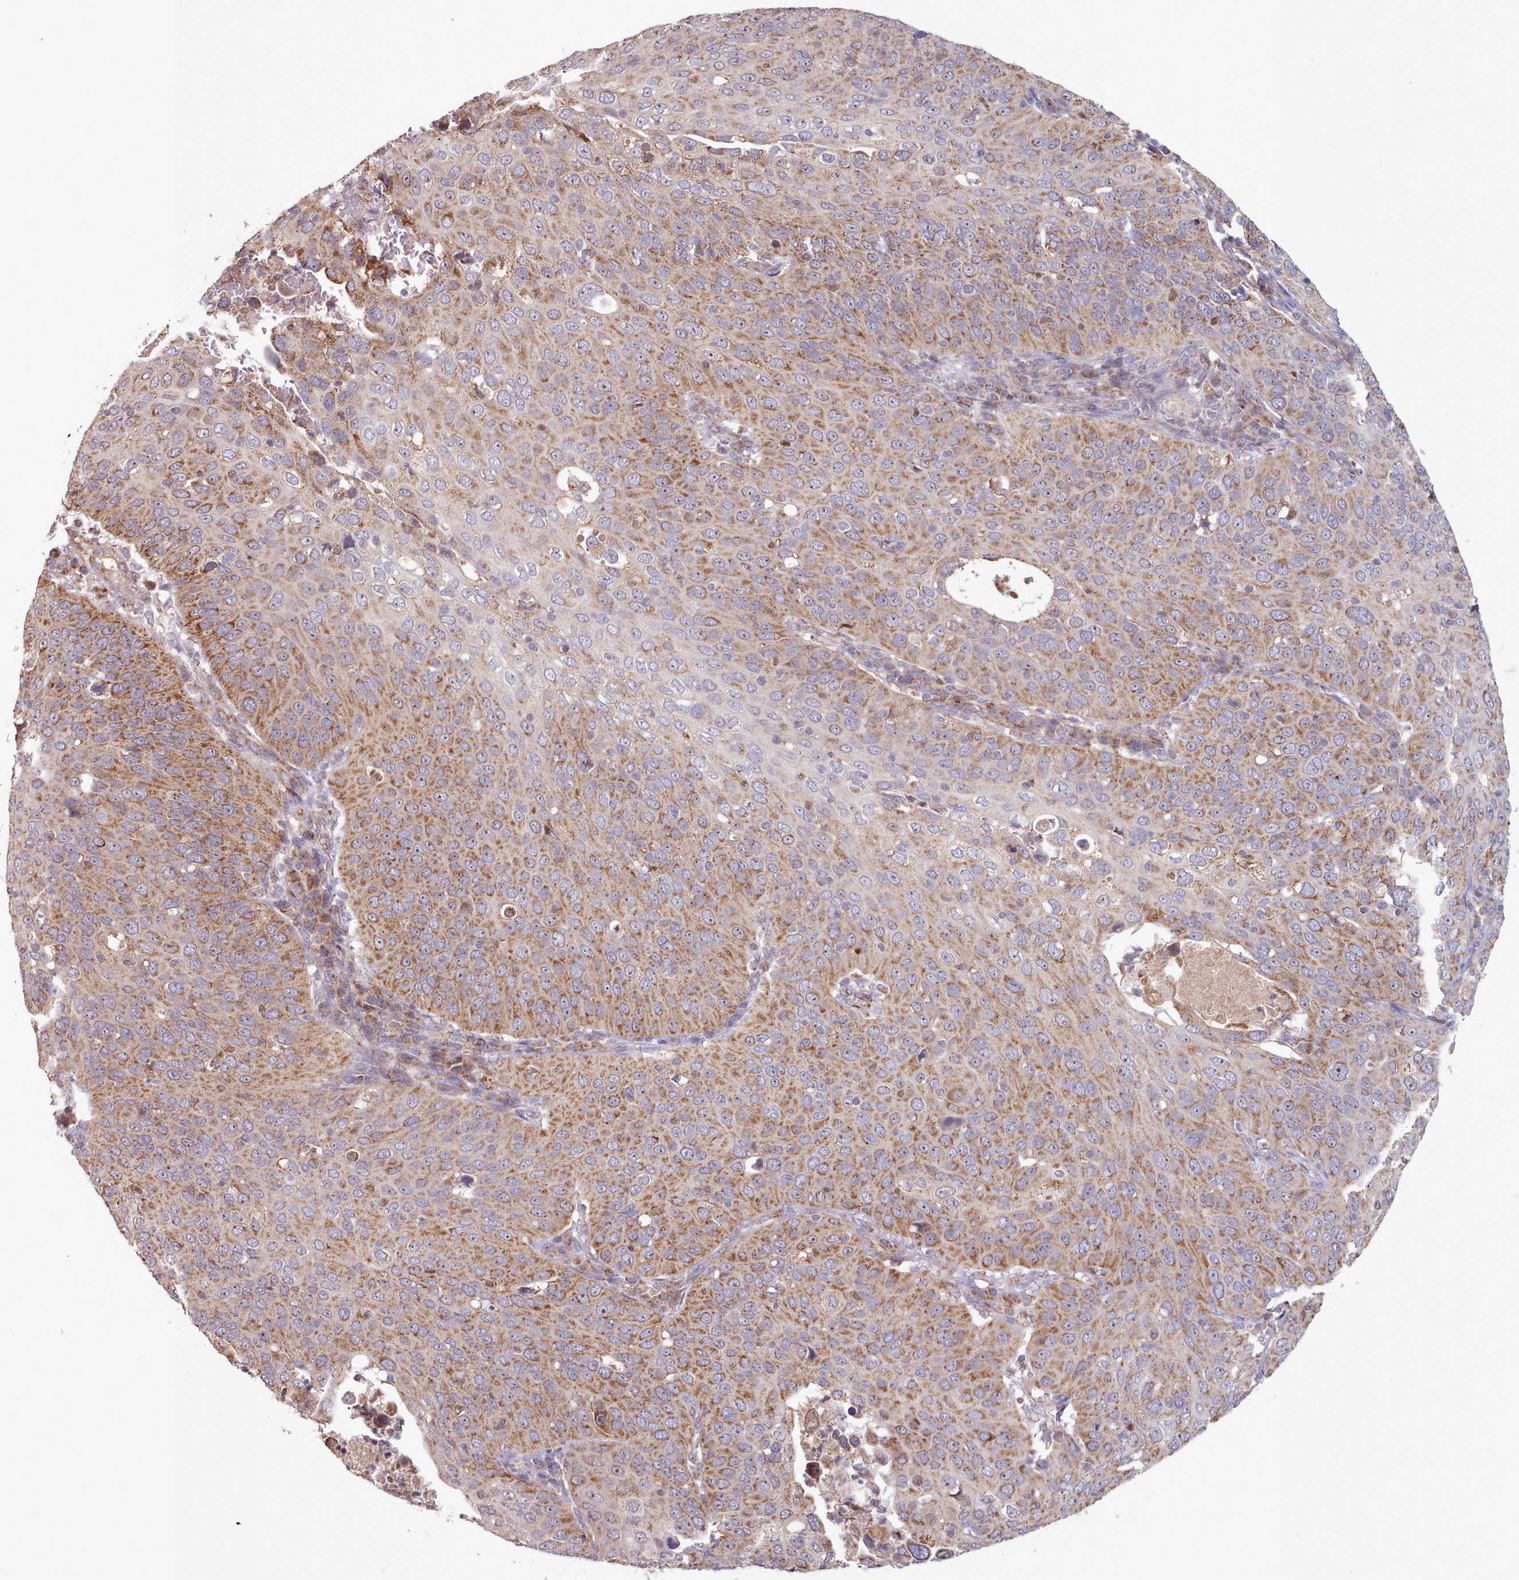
{"staining": {"intensity": "moderate", "quantity": ">75%", "location": "cytoplasmic/membranous"}, "tissue": "cervical cancer", "cell_type": "Tumor cells", "image_type": "cancer", "snomed": [{"axis": "morphology", "description": "Squamous cell carcinoma, NOS"}, {"axis": "topography", "description": "Cervix"}], "caption": "Immunohistochemical staining of cervical cancer (squamous cell carcinoma) demonstrates moderate cytoplasmic/membranous protein positivity in about >75% of tumor cells. (DAB IHC, brown staining for protein, blue staining for nuclei).", "gene": "HSDL2", "patient": {"sex": "female", "age": 36}}